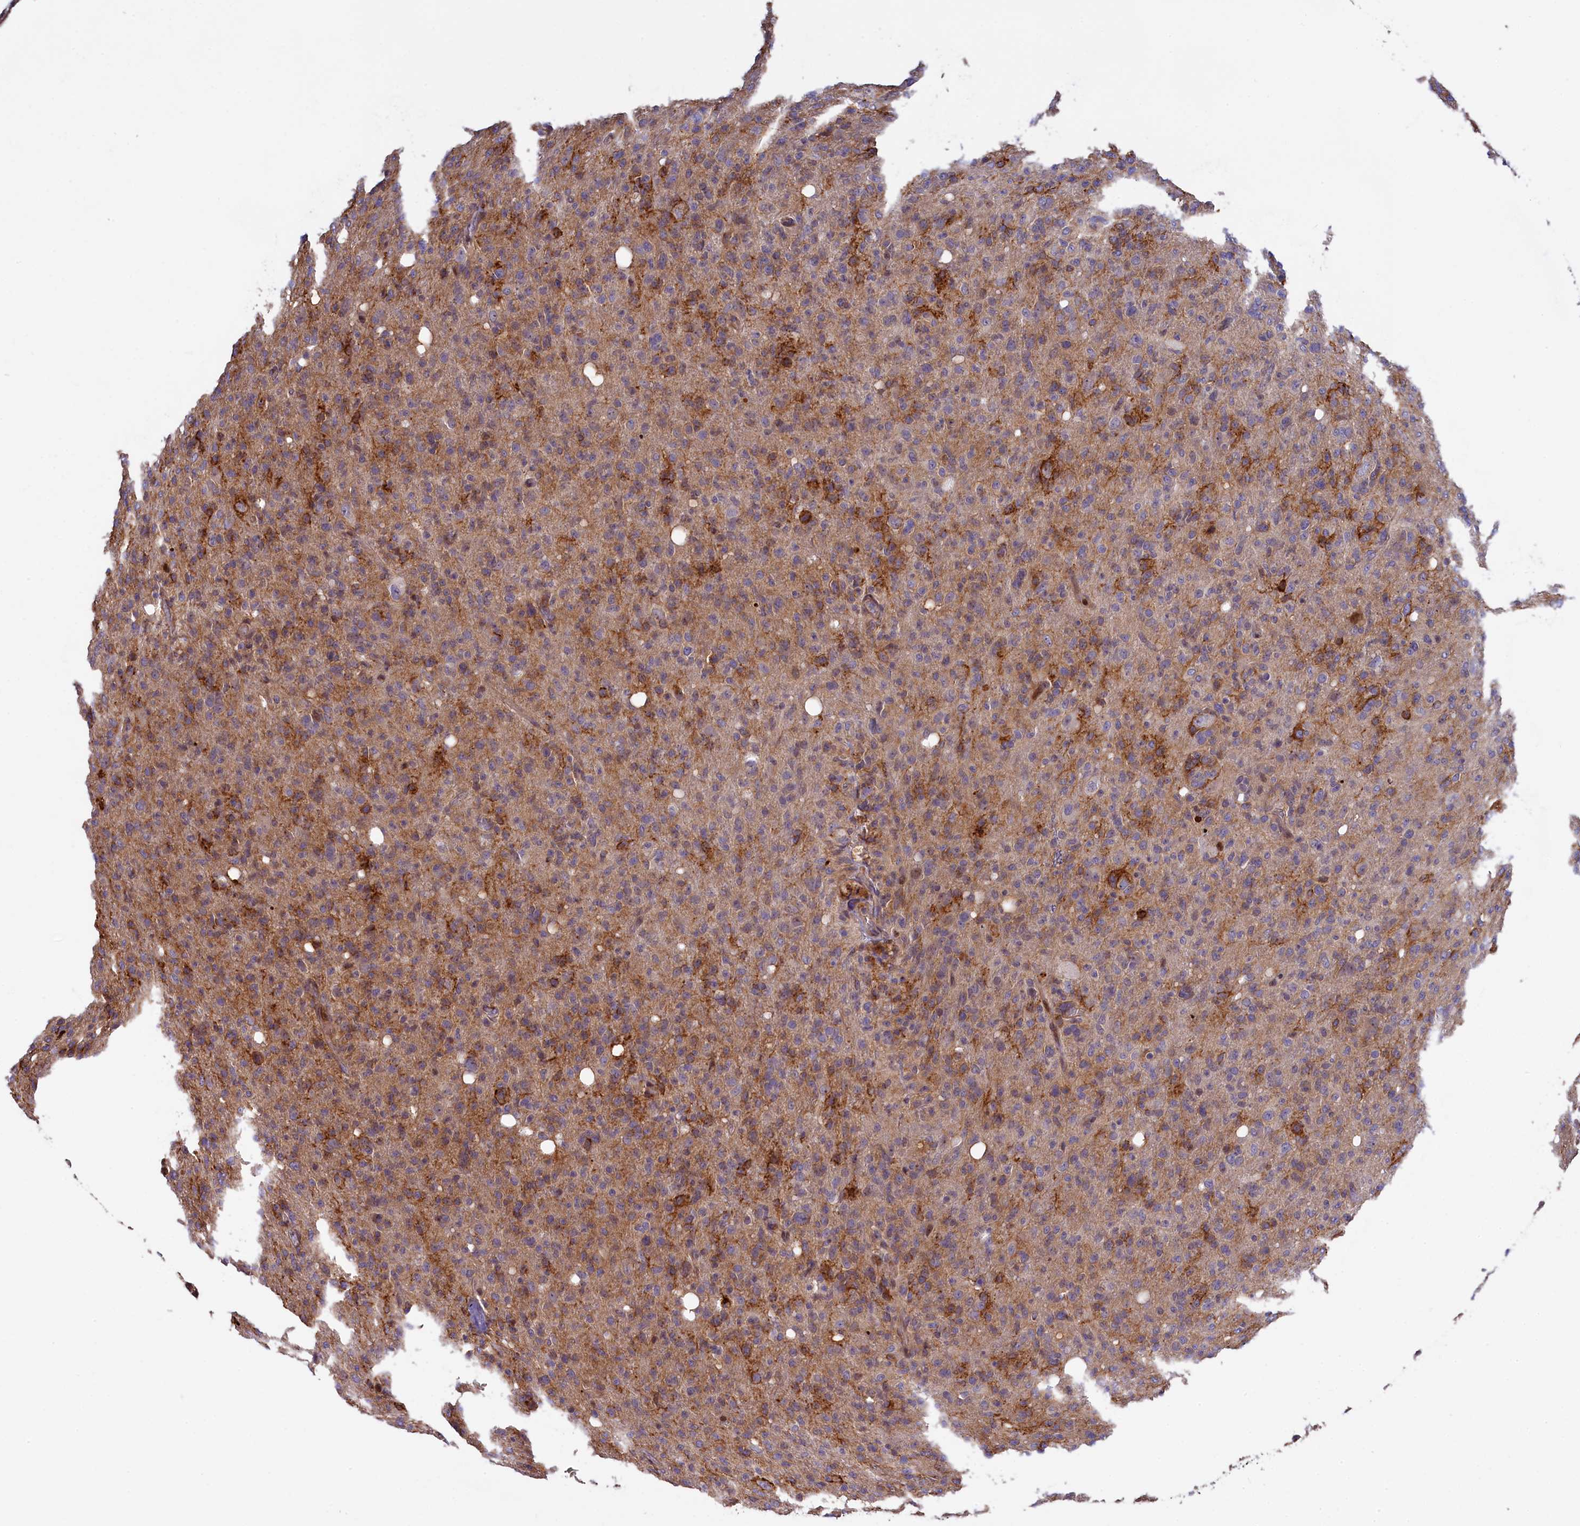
{"staining": {"intensity": "weak", "quantity": "<25%", "location": "cytoplasmic/membranous"}, "tissue": "glioma", "cell_type": "Tumor cells", "image_type": "cancer", "snomed": [{"axis": "morphology", "description": "Glioma, malignant, High grade"}, {"axis": "topography", "description": "Brain"}], "caption": "The IHC photomicrograph has no significant staining in tumor cells of glioma tissue. Nuclei are stained in blue.", "gene": "TGDS", "patient": {"sex": "female", "age": 57}}